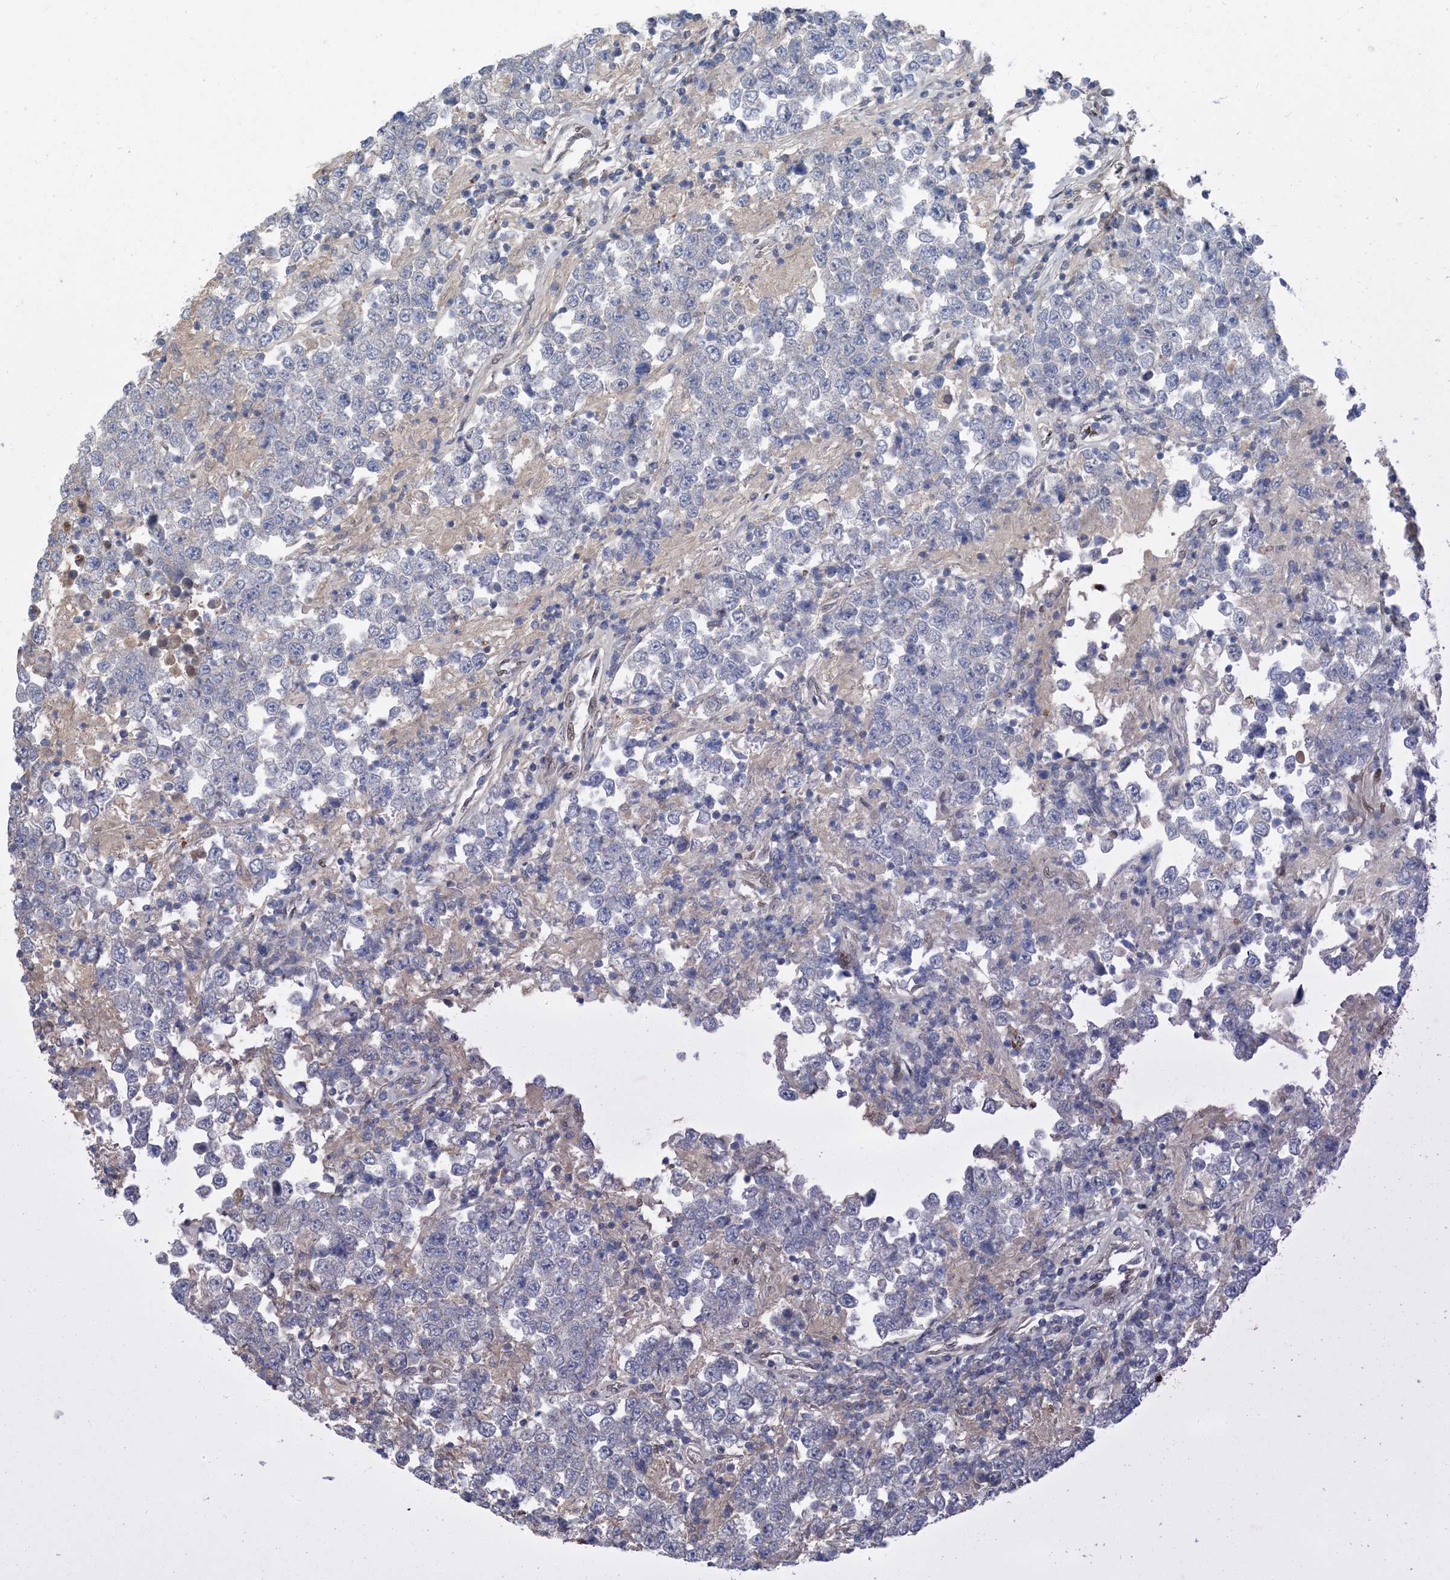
{"staining": {"intensity": "negative", "quantity": "none", "location": "none"}, "tissue": "testis cancer", "cell_type": "Tumor cells", "image_type": "cancer", "snomed": [{"axis": "morphology", "description": "Normal tissue, NOS"}, {"axis": "morphology", "description": "Urothelial carcinoma, High grade"}, {"axis": "morphology", "description": "Seminoma, NOS"}, {"axis": "morphology", "description": "Carcinoma, Embryonal, NOS"}, {"axis": "topography", "description": "Urinary bladder"}, {"axis": "topography", "description": "Testis"}], "caption": "Immunohistochemical staining of human testis cancer (urothelial carcinoma (high-grade)) reveals no significant positivity in tumor cells.", "gene": "HIKESHI", "patient": {"sex": "male", "age": 41}}